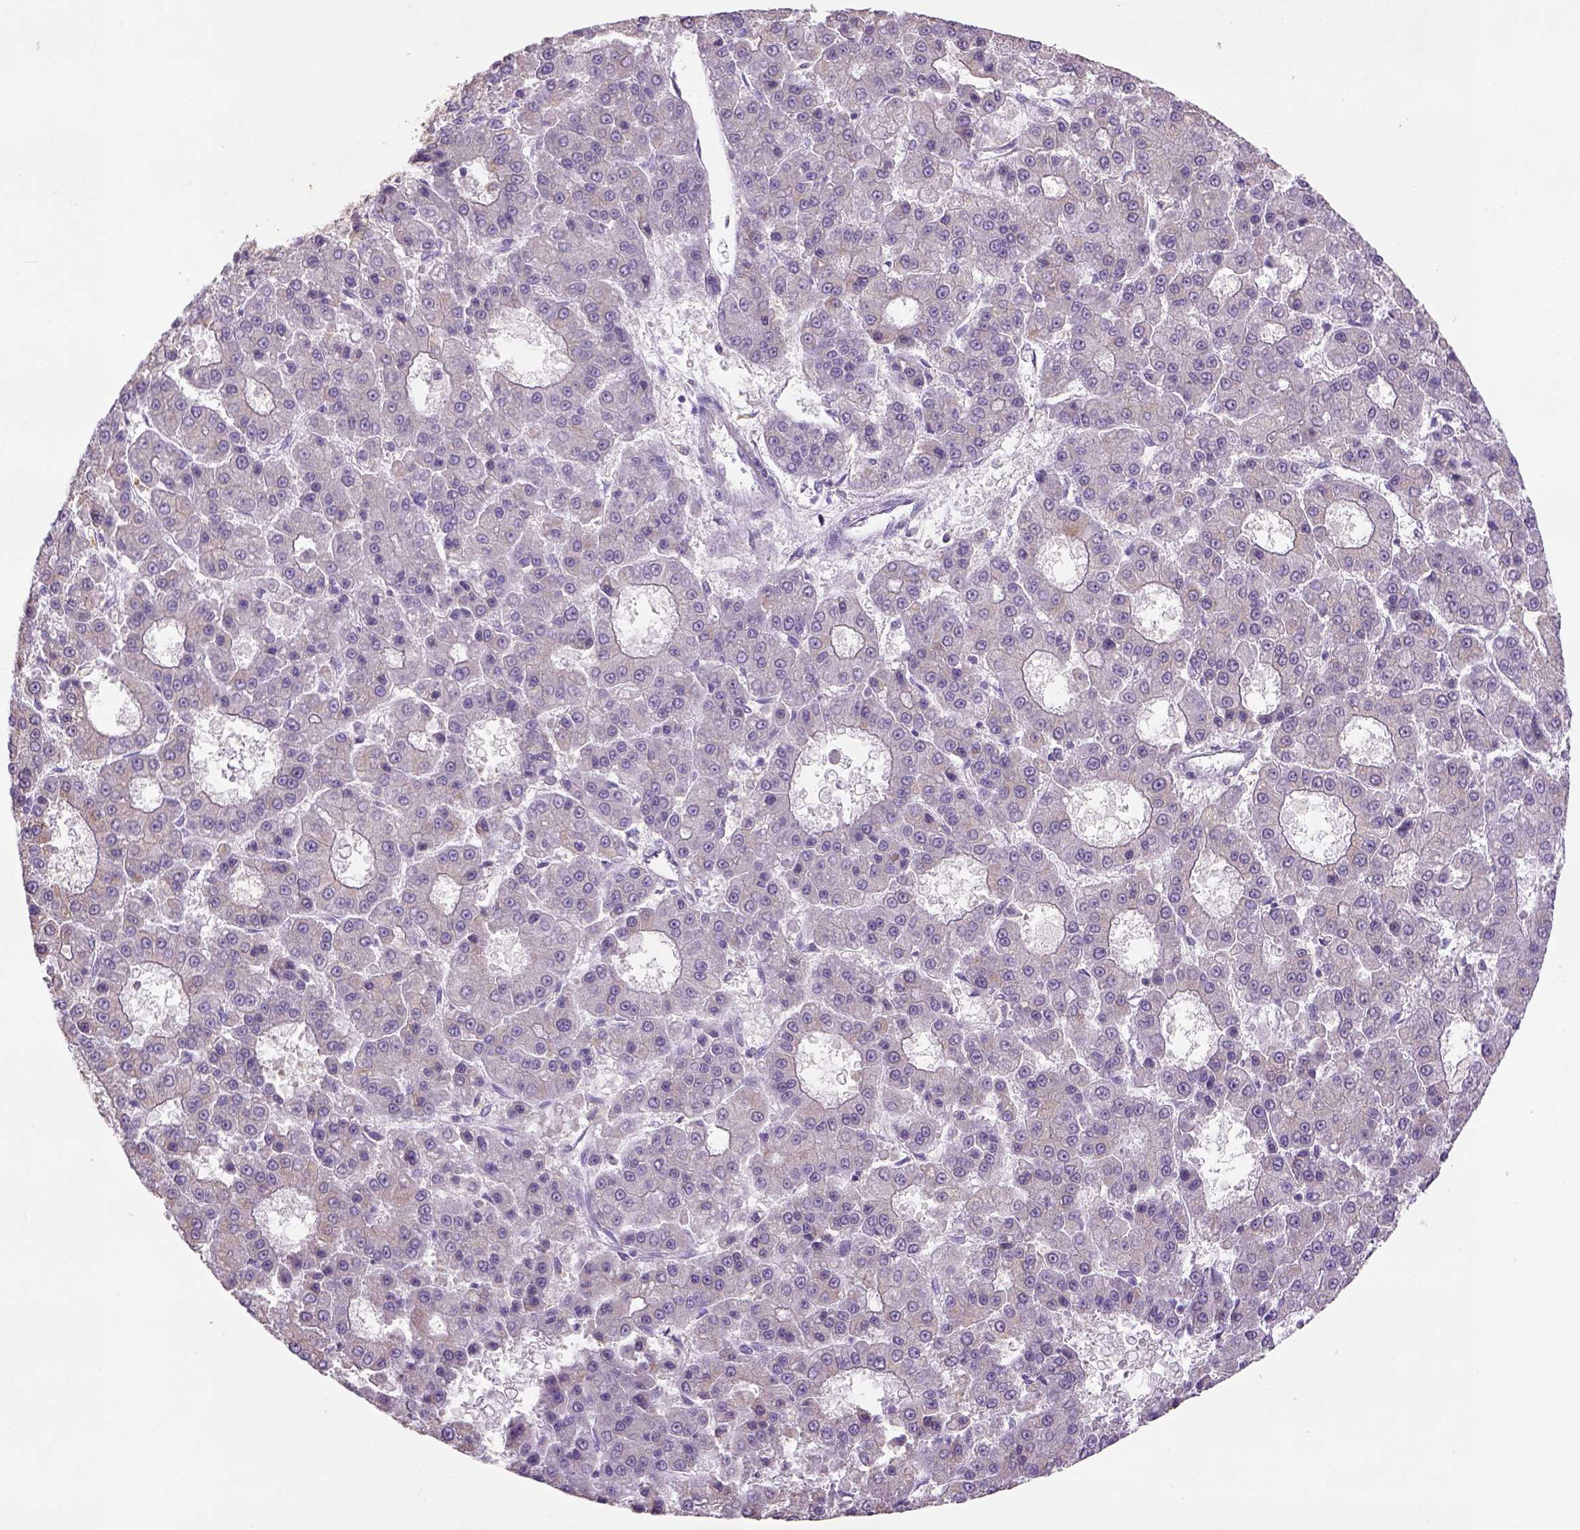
{"staining": {"intensity": "weak", "quantity": "25%-75%", "location": "cytoplasmic/membranous"}, "tissue": "liver cancer", "cell_type": "Tumor cells", "image_type": "cancer", "snomed": [{"axis": "morphology", "description": "Carcinoma, Hepatocellular, NOS"}, {"axis": "topography", "description": "Liver"}], "caption": "Protein staining of liver cancer (hepatocellular carcinoma) tissue demonstrates weak cytoplasmic/membranous staining in approximately 25%-75% of tumor cells. The staining was performed using DAB to visualize the protein expression in brown, while the nuclei were stained in blue with hematoxylin (Magnification: 20x).", "gene": "NAALAD2", "patient": {"sex": "male", "age": 70}}